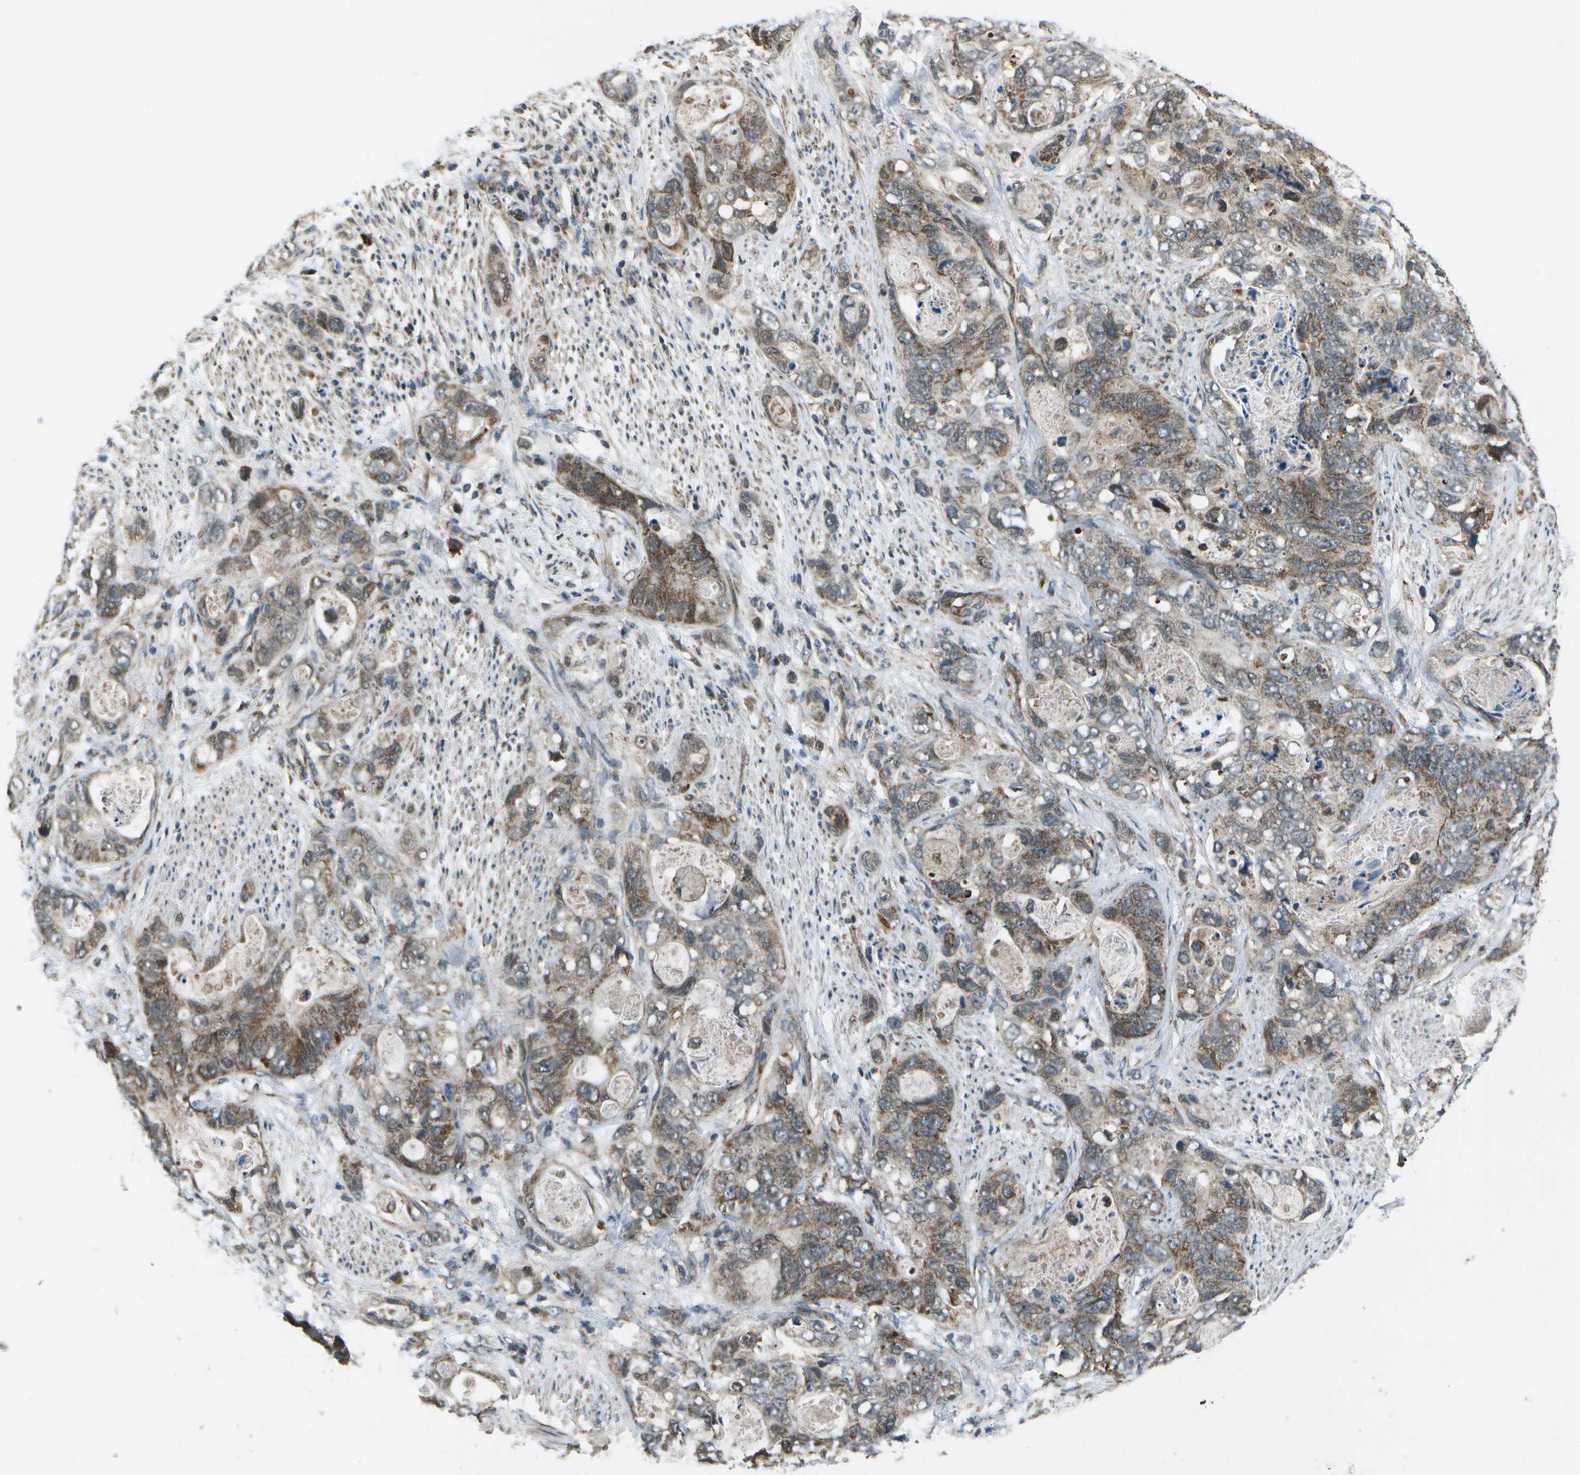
{"staining": {"intensity": "moderate", "quantity": ">75%", "location": "cytoplasmic/membranous"}, "tissue": "stomach cancer", "cell_type": "Tumor cells", "image_type": "cancer", "snomed": [{"axis": "morphology", "description": "Adenocarcinoma, NOS"}, {"axis": "topography", "description": "Stomach"}], "caption": "Stomach cancer (adenocarcinoma) stained with DAB (3,3'-diaminobenzidine) IHC demonstrates medium levels of moderate cytoplasmic/membranous expression in about >75% of tumor cells.", "gene": "EIF2AK1", "patient": {"sex": "female", "age": 89}}